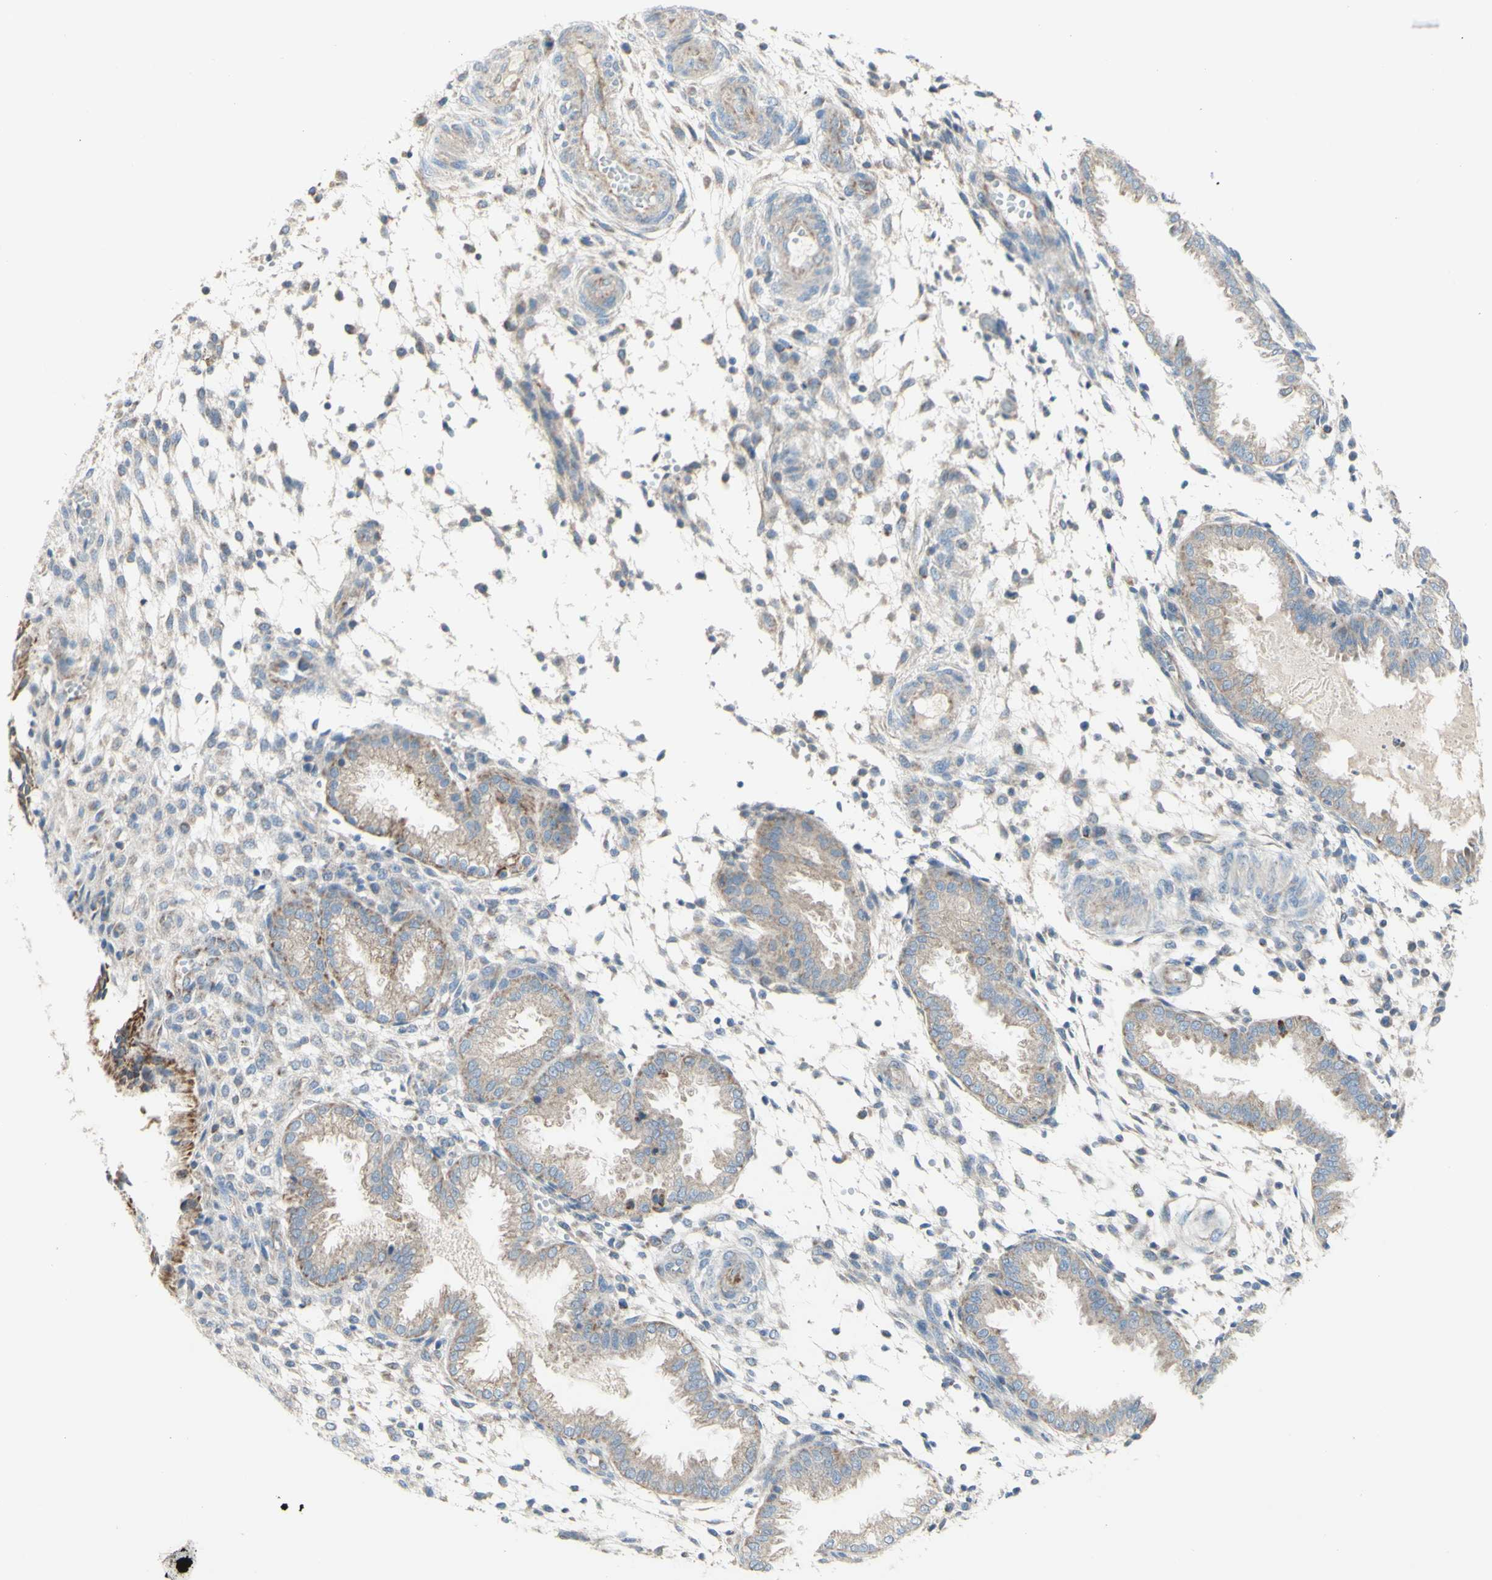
{"staining": {"intensity": "weak", "quantity": "<25%", "location": "cytoplasmic/membranous"}, "tissue": "endometrium", "cell_type": "Cells in endometrial stroma", "image_type": "normal", "snomed": [{"axis": "morphology", "description": "Normal tissue, NOS"}, {"axis": "topography", "description": "Endometrium"}], "caption": "The micrograph shows no staining of cells in endometrial stroma in benign endometrium. The staining was performed using DAB (3,3'-diaminobenzidine) to visualize the protein expression in brown, while the nuclei were stained in blue with hematoxylin (Magnification: 20x).", "gene": "CNTNAP1", "patient": {"sex": "female", "age": 33}}